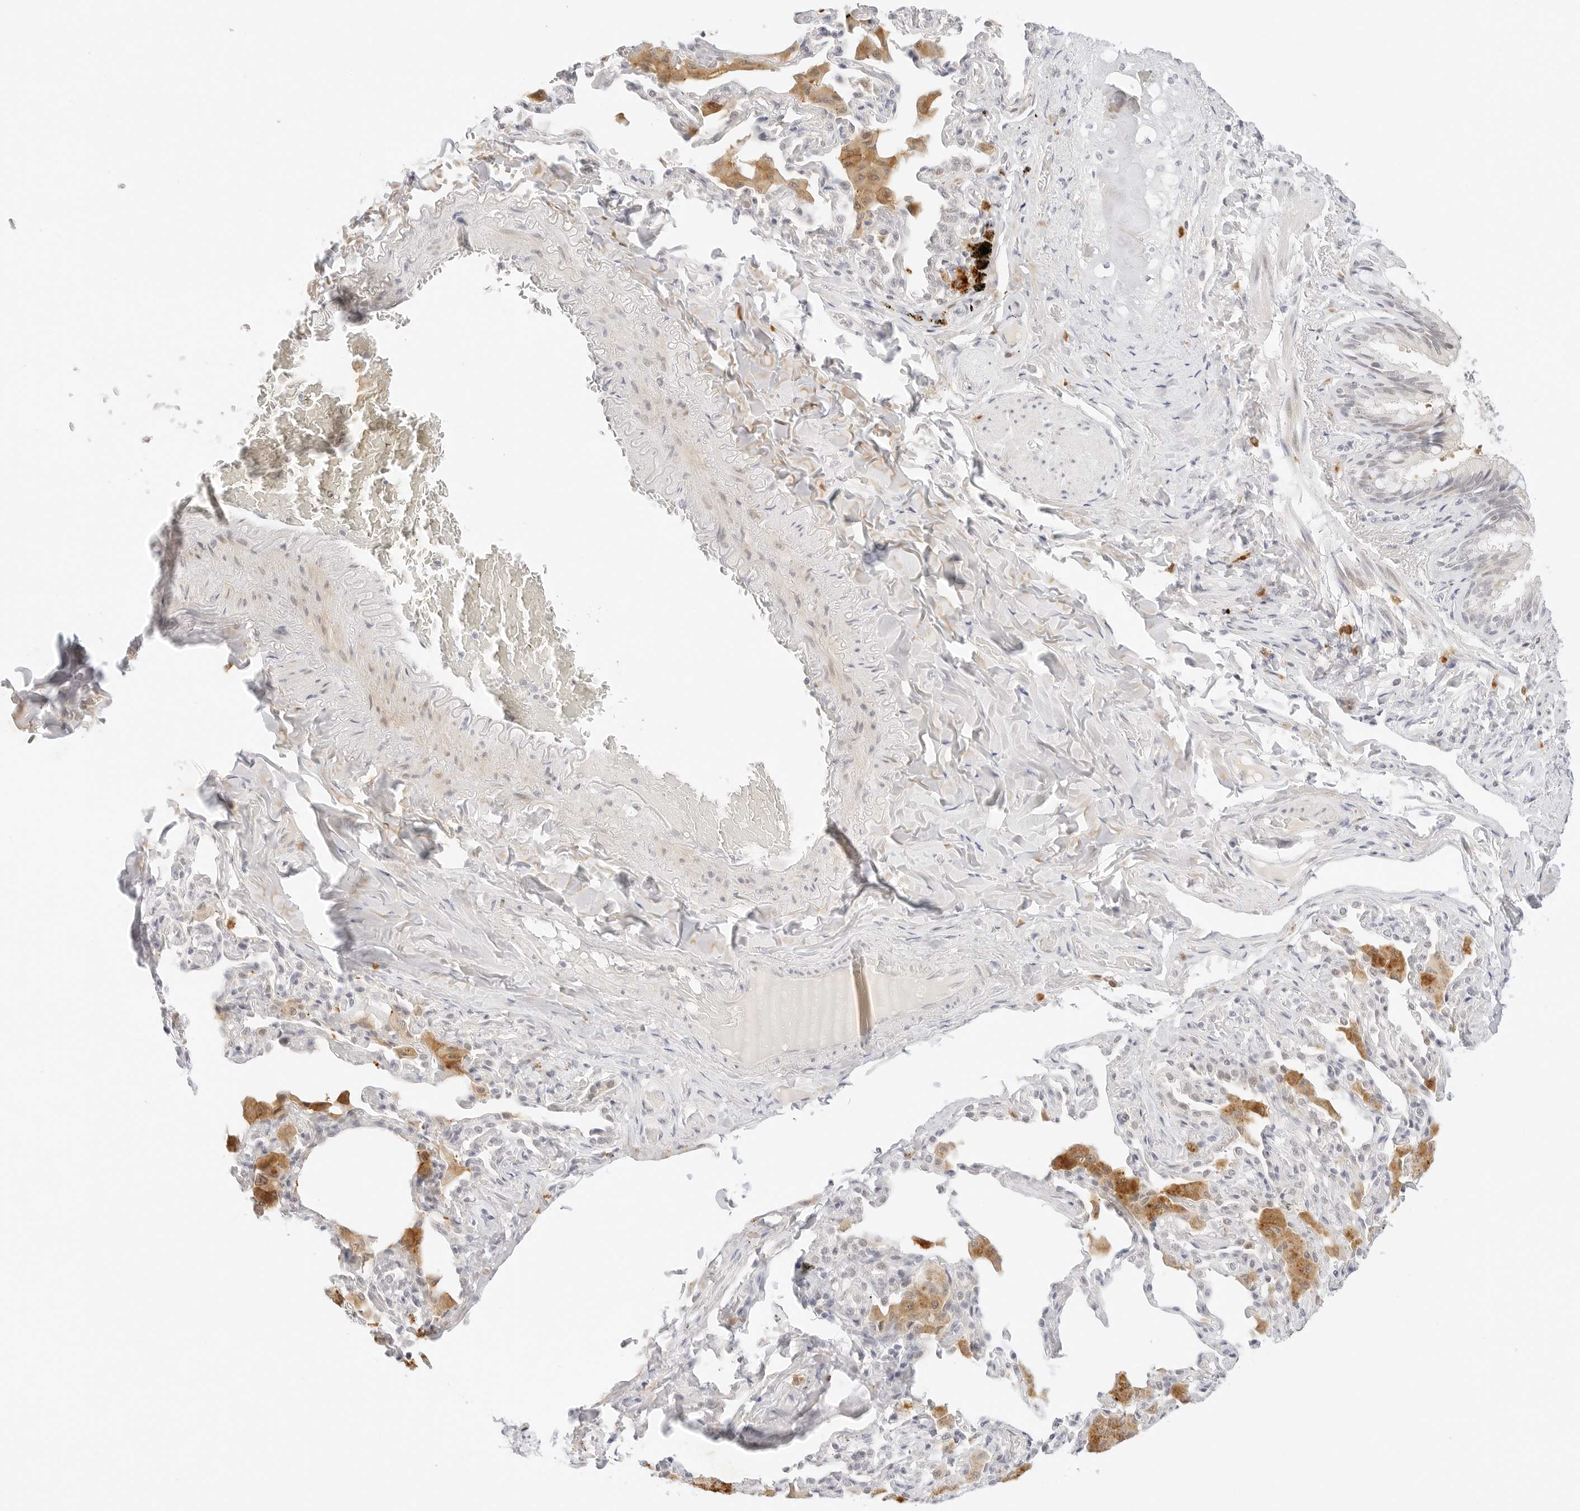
{"staining": {"intensity": "weak", "quantity": "25%-75%", "location": "cytoplasmic/membranous,nuclear"}, "tissue": "bronchus", "cell_type": "Respiratory epithelial cells", "image_type": "normal", "snomed": [{"axis": "morphology", "description": "Normal tissue, NOS"}, {"axis": "morphology", "description": "Inflammation, NOS"}, {"axis": "topography", "description": "Bronchus"}, {"axis": "topography", "description": "Lung"}], "caption": "A photomicrograph of bronchus stained for a protein shows weak cytoplasmic/membranous,nuclear brown staining in respiratory epithelial cells. (Stains: DAB (3,3'-diaminobenzidine) in brown, nuclei in blue, Microscopy: brightfield microscopy at high magnification).", "gene": "XKR4", "patient": {"sex": "female", "age": 46}}